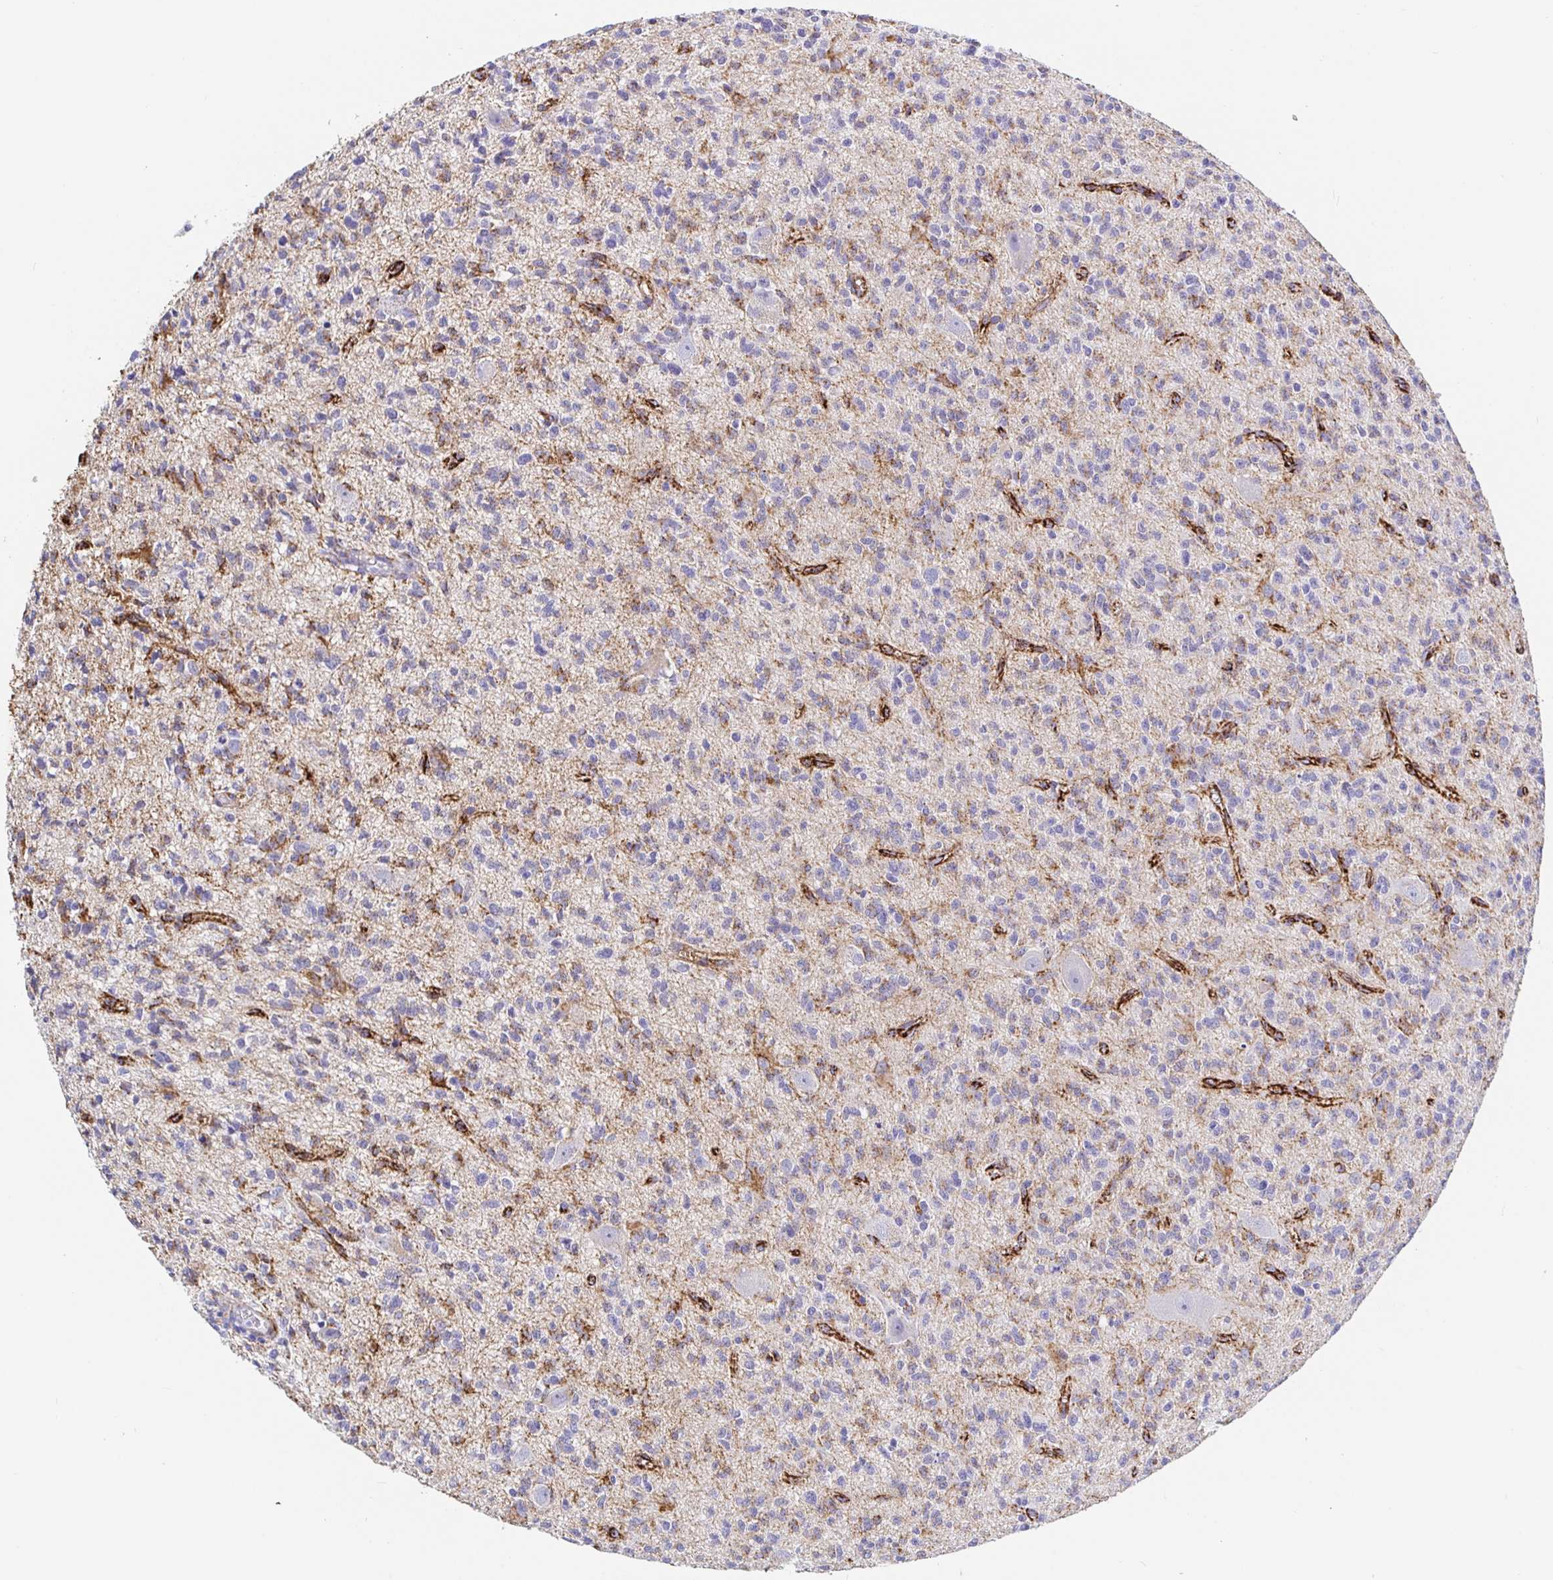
{"staining": {"intensity": "weak", "quantity": "<25%", "location": "cytoplasmic/membranous"}, "tissue": "glioma", "cell_type": "Tumor cells", "image_type": "cancer", "snomed": [{"axis": "morphology", "description": "Glioma, malignant, Low grade"}, {"axis": "topography", "description": "Brain"}], "caption": "Immunohistochemical staining of human low-grade glioma (malignant) exhibits no significant positivity in tumor cells.", "gene": "MAOA", "patient": {"sex": "male", "age": 64}}